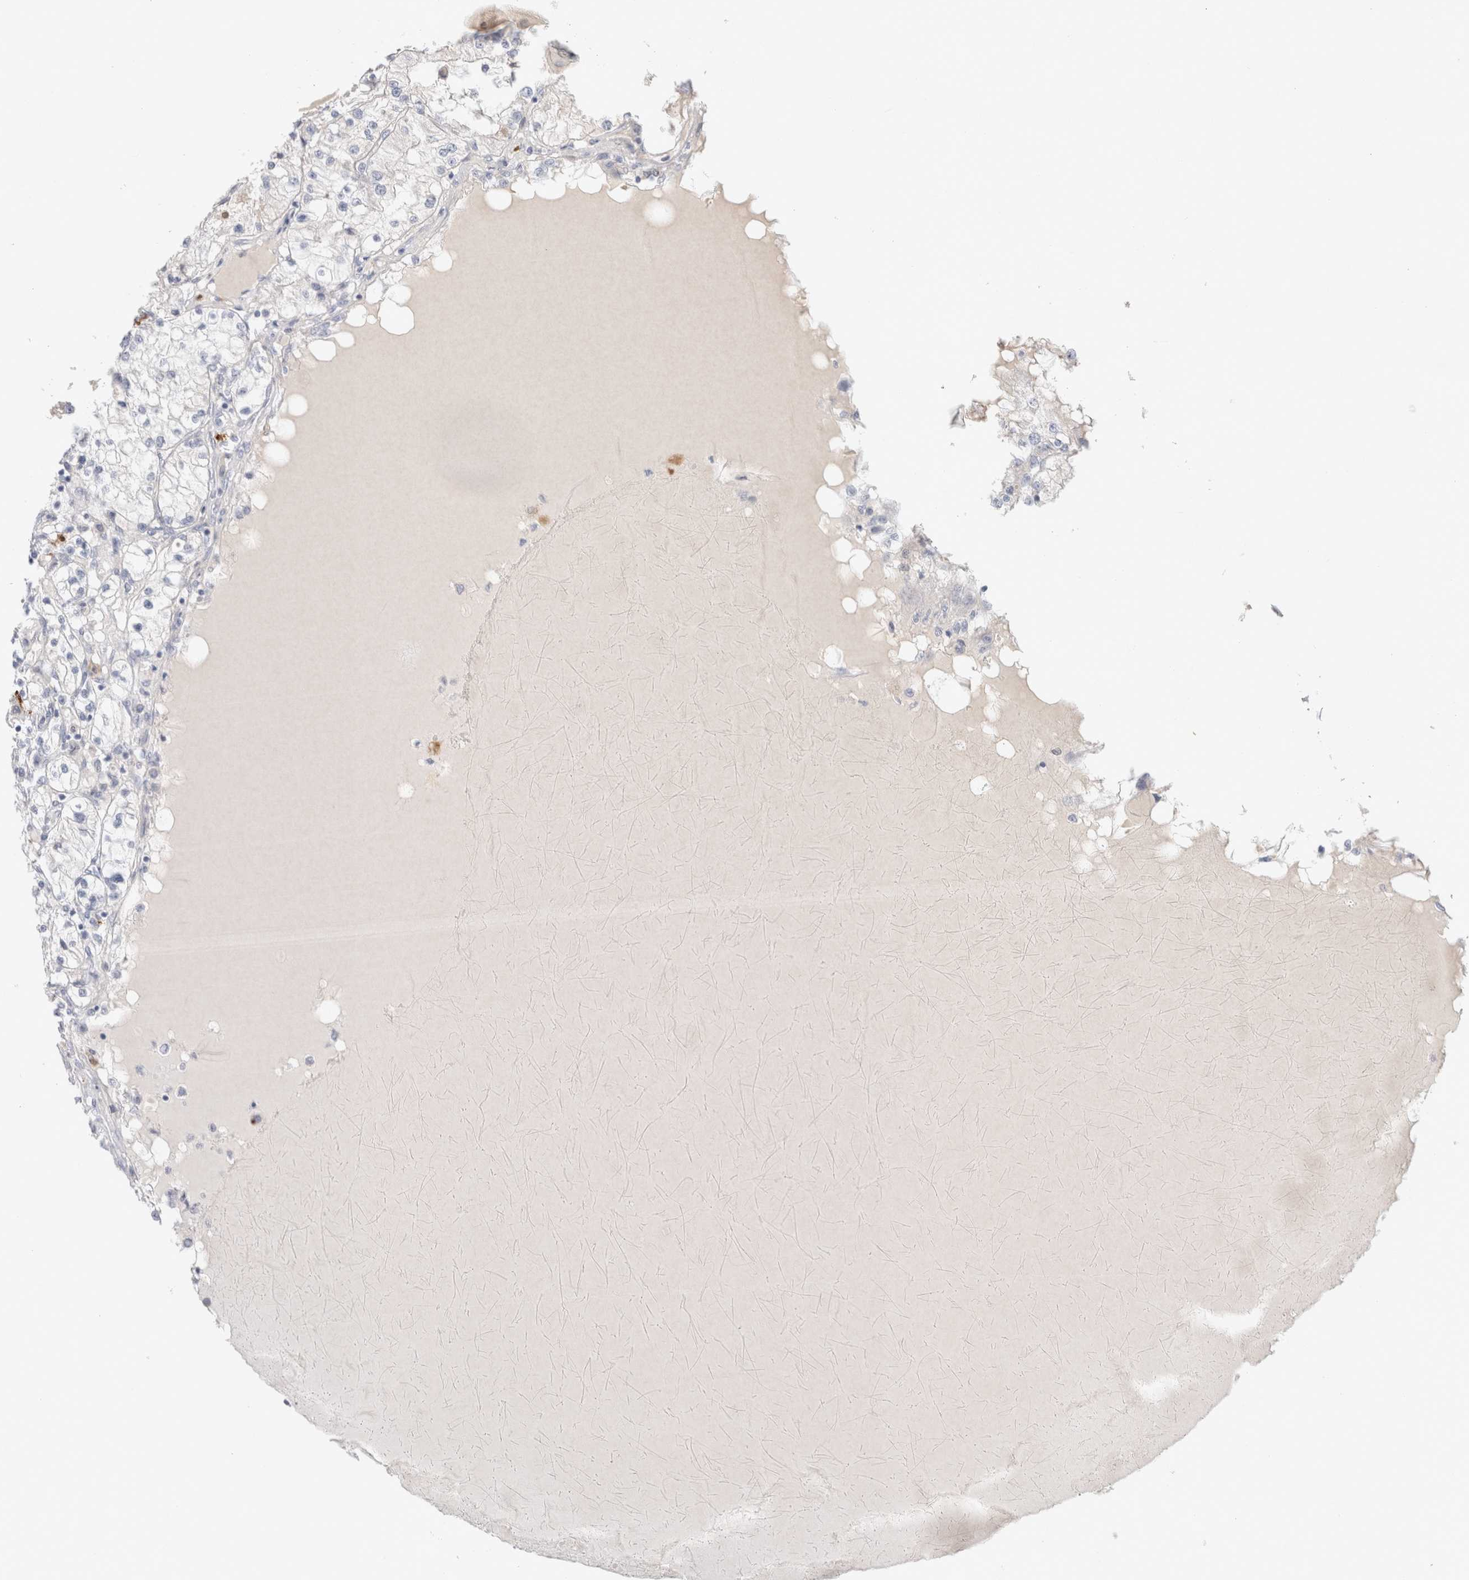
{"staining": {"intensity": "negative", "quantity": "none", "location": "none"}, "tissue": "renal cancer", "cell_type": "Tumor cells", "image_type": "cancer", "snomed": [{"axis": "morphology", "description": "Adenocarcinoma, NOS"}, {"axis": "topography", "description": "Kidney"}], "caption": "Immunohistochemistry (IHC) of adenocarcinoma (renal) exhibits no staining in tumor cells. The staining was performed using DAB to visualize the protein expression in brown, while the nuclei were stained in blue with hematoxylin (Magnification: 20x).", "gene": "HPGDS", "patient": {"sex": "male", "age": 68}}